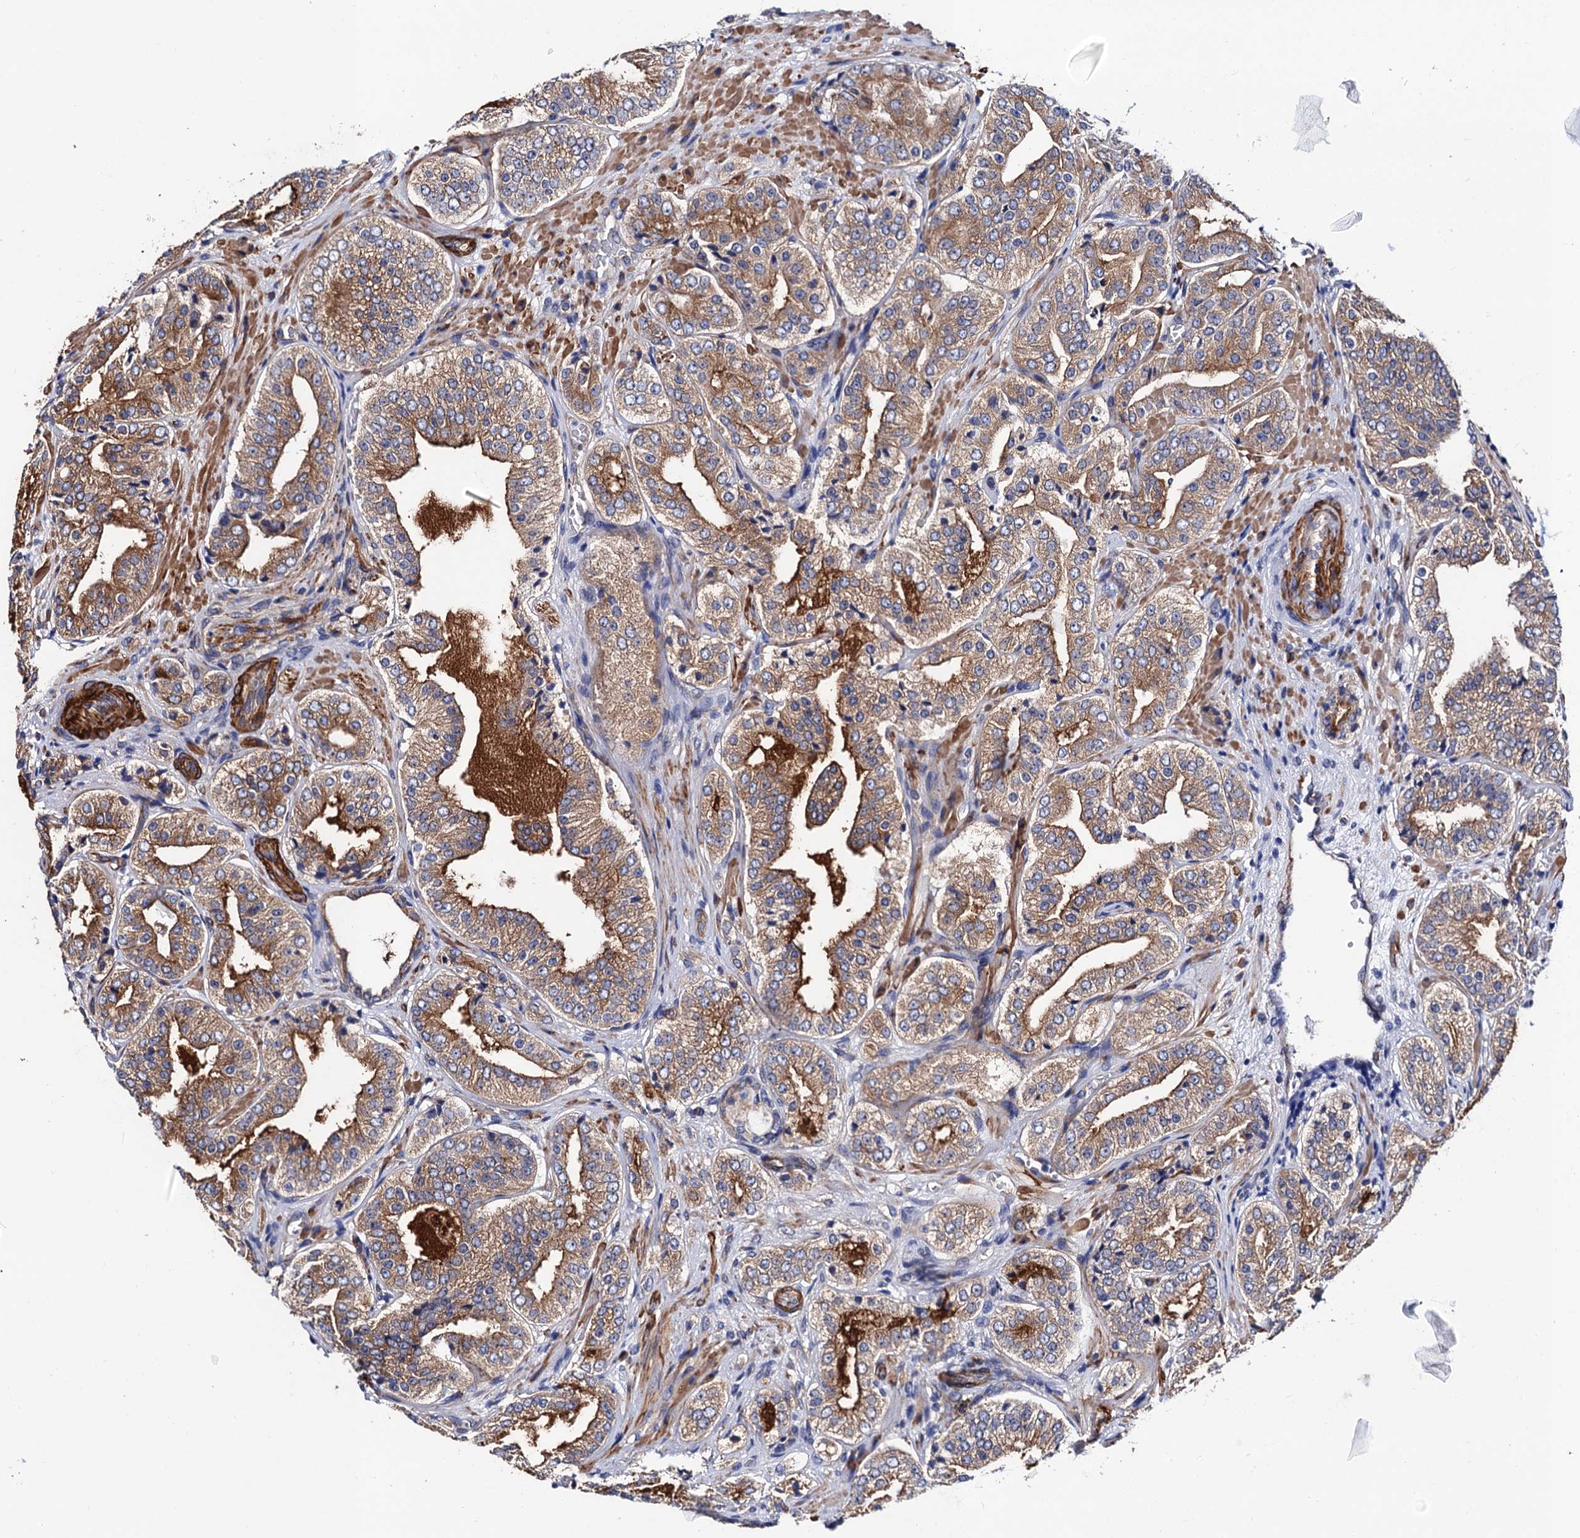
{"staining": {"intensity": "strong", "quantity": "25%-75%", "location": "cytoplasmic/membranous"}, "tissue": "prostate cancer", "cell_type": "Tumor cells", "image_type": "cancer", "snomed": [{"axis": "morphology", "description": "Adenocarcinoma, High grade"}, {"axis": "topography", "description": "Prostate"}], "caption": "Immunohistochemistry micrograph of human high-grade adenocarcinoma (prostate) stained for a protein (brown), which shows high levels of strong cytoplasmic/membranous staining in about 25%-75% of tumor cells.", "gene": "ZDHHC18", "patient": {"sex": "male", "age": 71}}